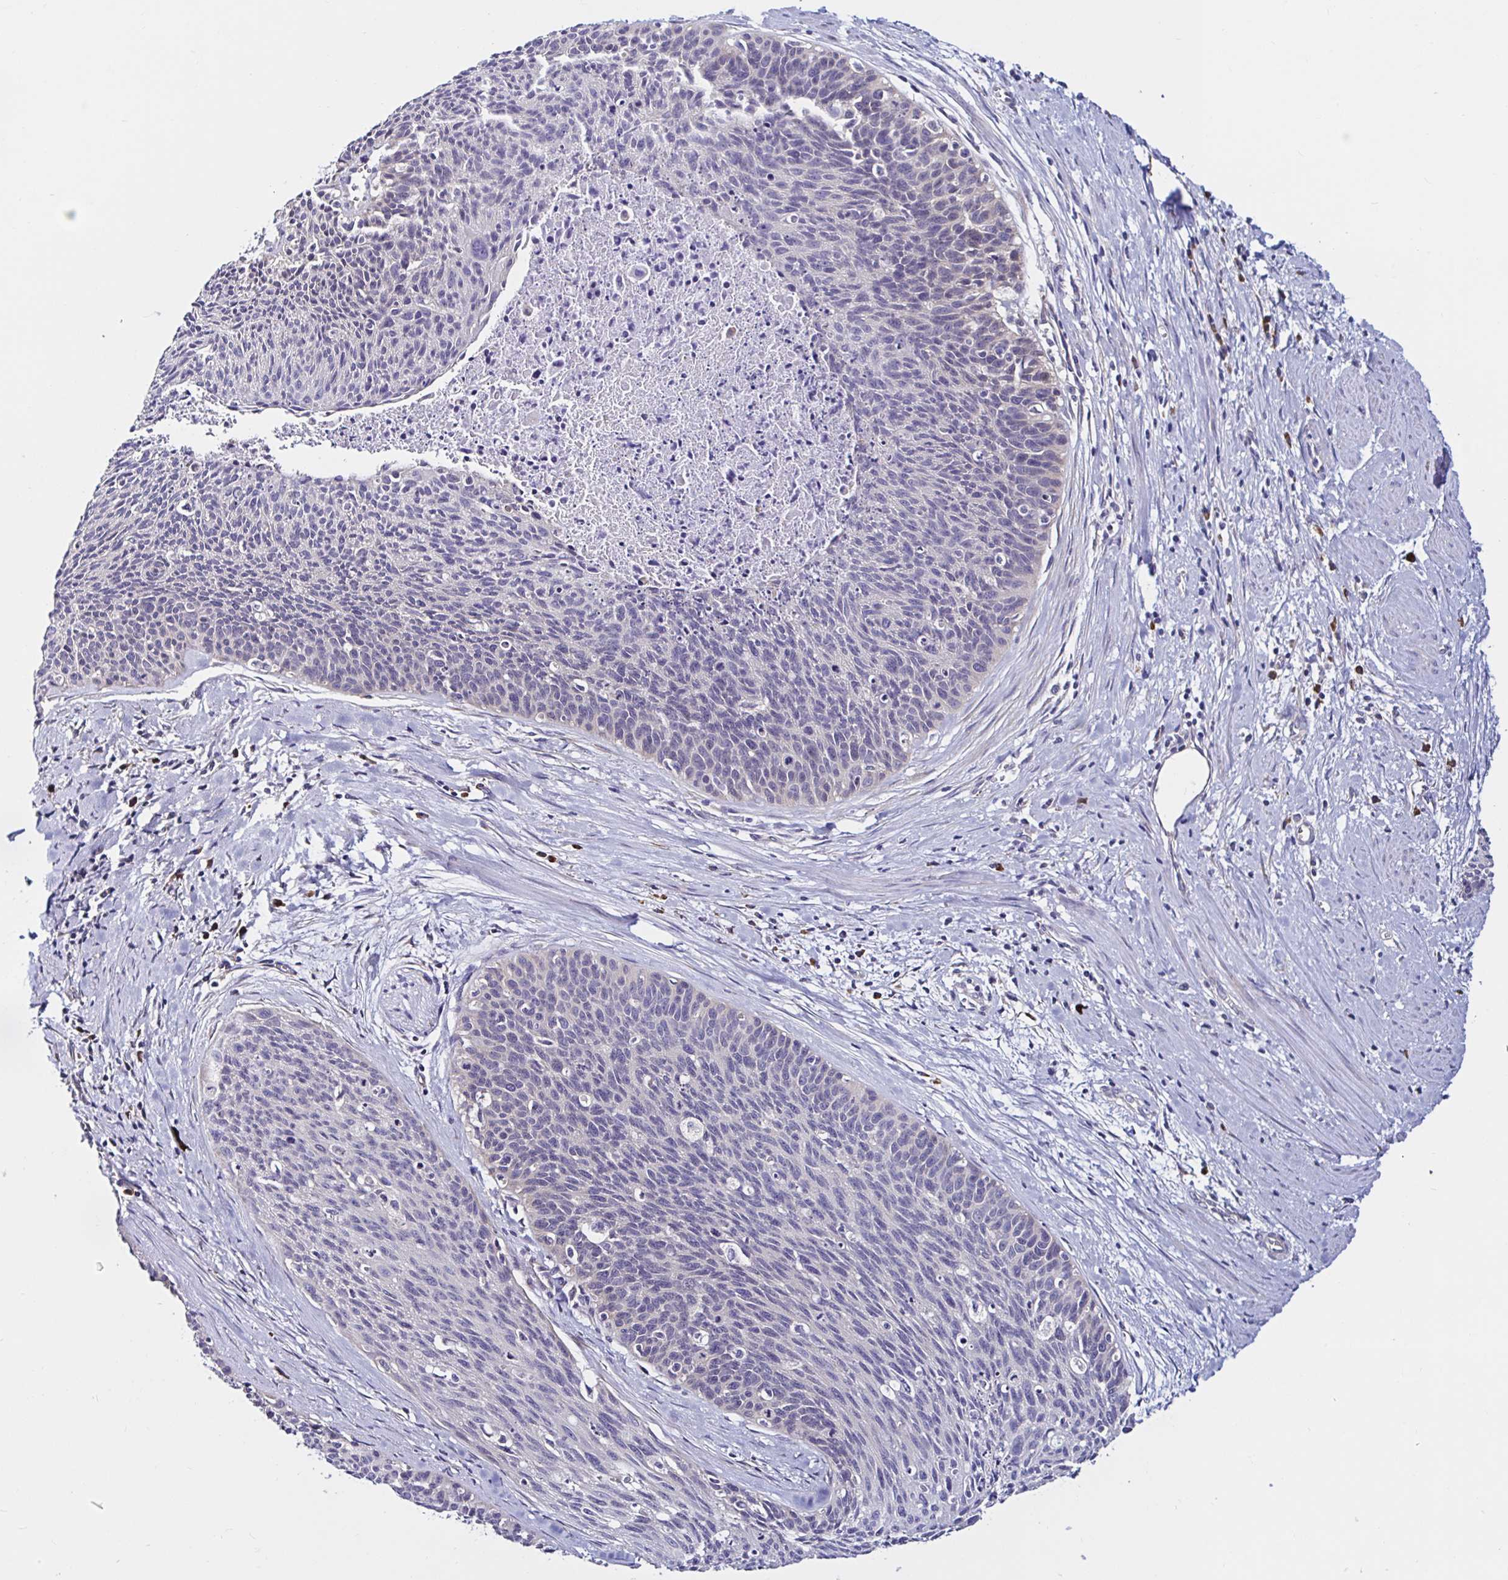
{"staining": {"intensity": "negative", "quantity": "none", "location": "none"}, "tissue": "cervical cancer", "cell_type": "Tumor cells", "image_type": "cancer", "snomed": [{"axis": "morphology", "description": "Squamous cell carcinoma, NOS"}, {"axis": "topography", "description": "Cervix"}], "caption": "Human squamous cell carcinoma (cervical) stained for a protein using immunohistochemistry shows no staining in tumor cells.", "gene": "VSIG2", "patient": {"sex": "female", "age": 55}}